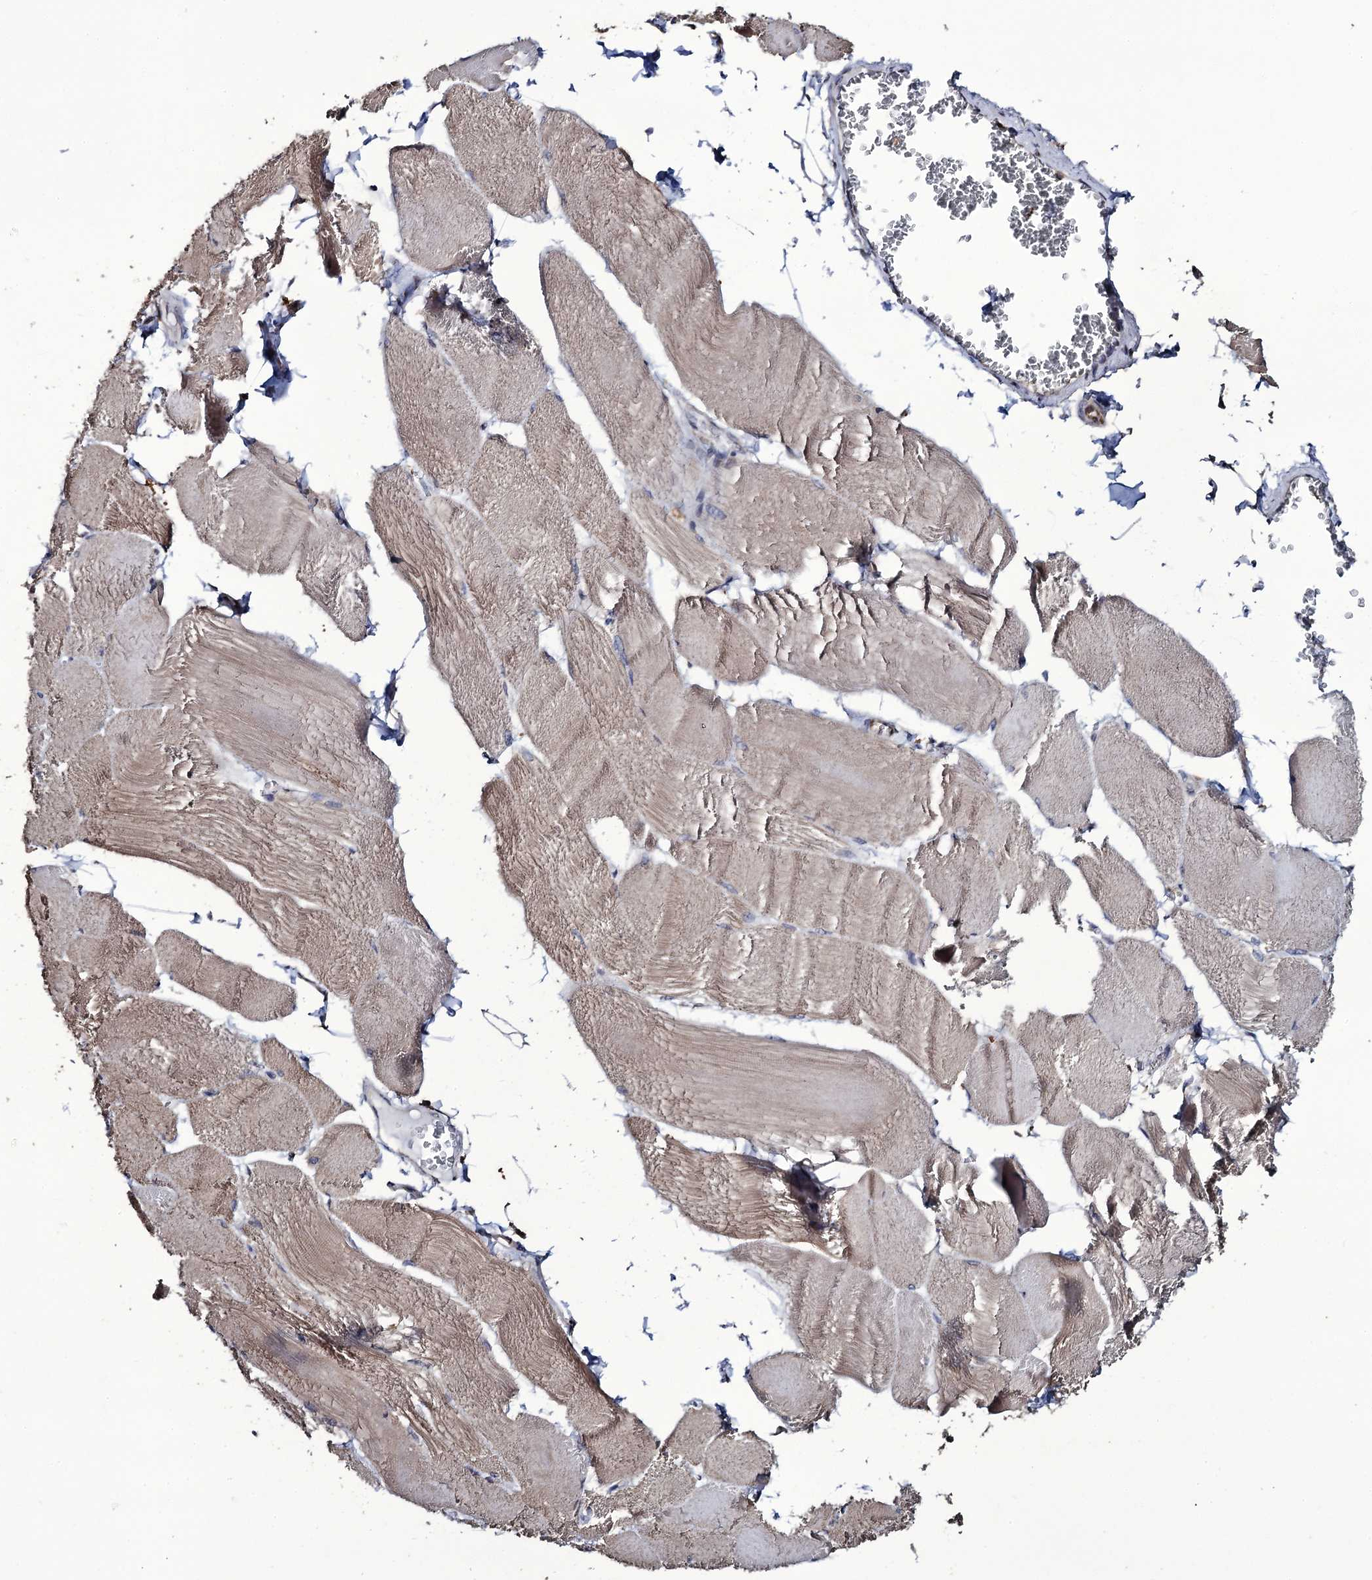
{"staining": {"intensity": "moderate", "quantity": ">75%", "location": "cytoplasmic/membranous"}, "tissue": "skeletal muscle", "cell_type": "Myocytes", "image_type": "normal", "snomed": [{"axis": "morphology", "description": "Normal tissue, NOS"}, {"axis": "morphology", "description": "Basal cell carcinoma"}, {"axis": "topography", "description": "Skeletal muscle"}], "caption": "Moderate cytoplasmic/membranous positivity for a protein is appreciated in approximately >75% of myocytes of normal skeletal muscle using immunohistochemistry (IHC).", "gene": "TTC23", "patient": {"sex": "female", "age": 64}}